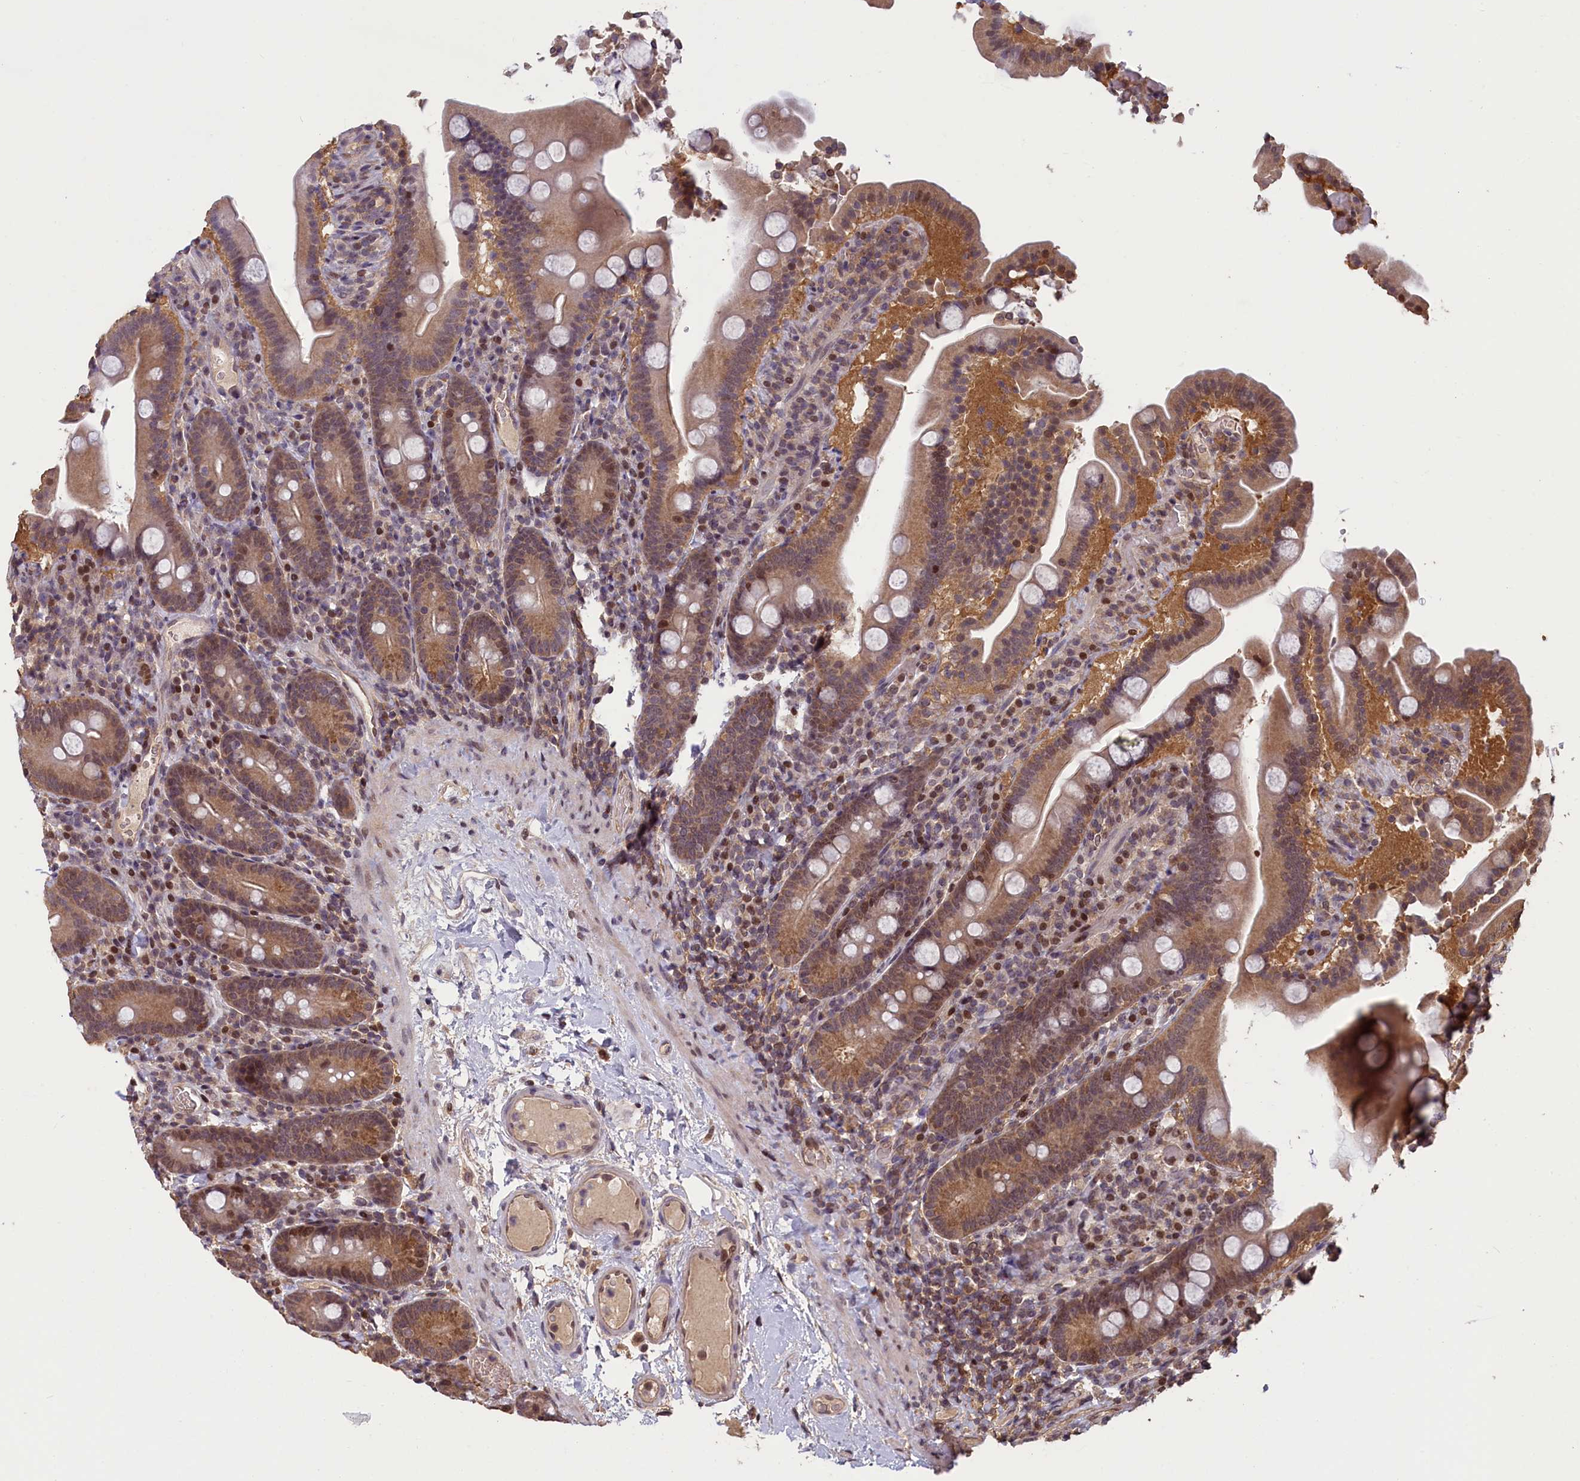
{"staining": {"intensity": "moderate", "quantity": ">75%", "location": "cytoplasmic/membranous,nuclear"}, "tissue": "duodenum", "cell_type": "Glandular cells", "image_type": "normal", "snomed": [{"axis": "morphology", "description": "Normal tissue, NOS"}, {"axis": "topography", "description": "Duodenum"}], "caption": "A photomicrograph of duodenum stained for a protein exhibits moderate cytoplasmic/membranous,nuclear brown staining in glandular cells. Nuclei are stained in blue.", "gene": "NUBP1", "patient": {"sex": "male", "age": 55}}